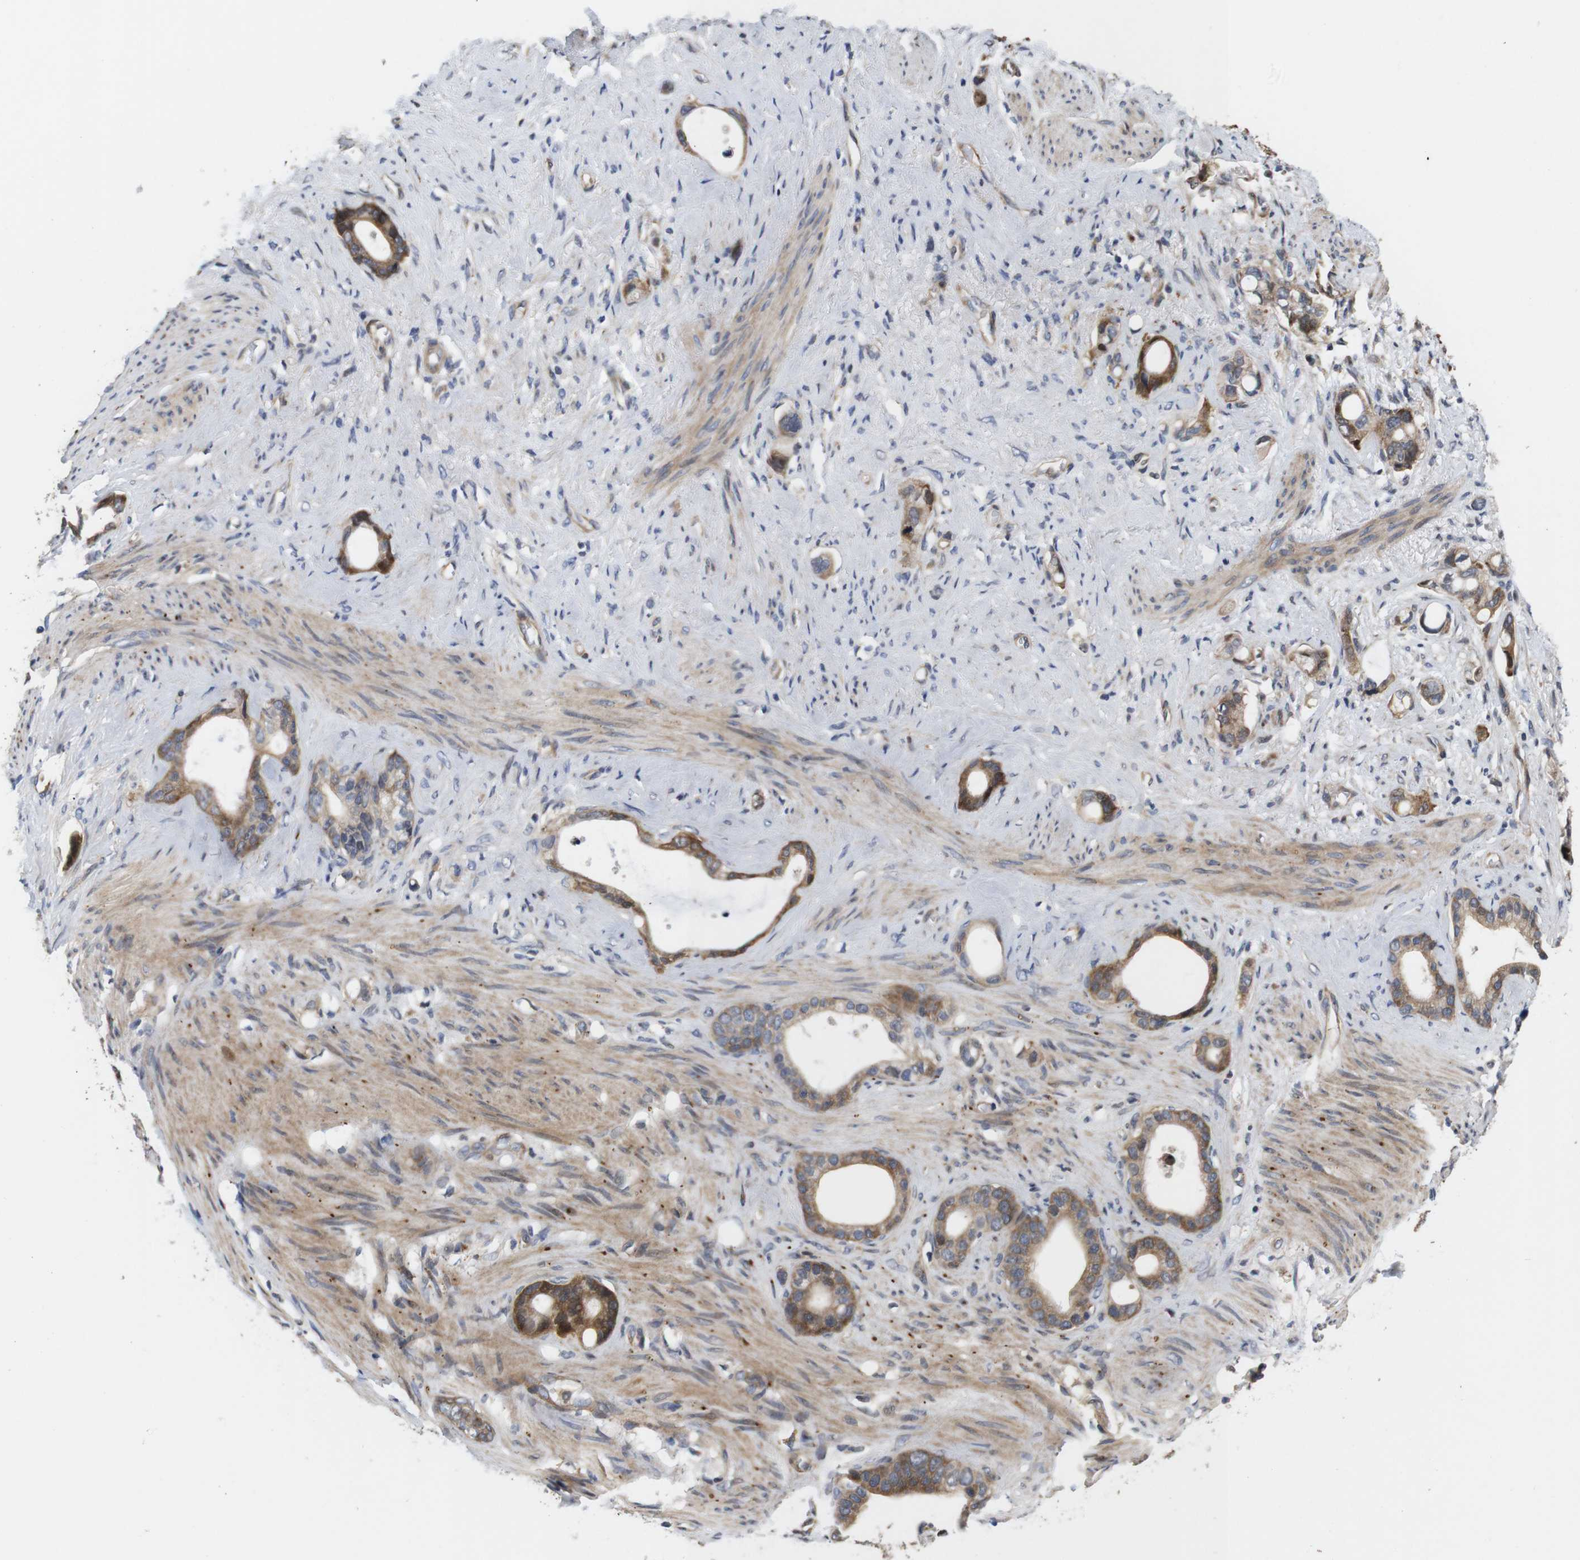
{"staining": {"intensity": "moderate", "quantity": ">75%", "location": "cytoplasmic/membranous"}, "tissue": "stomach cancer", "cell_type": "Tumor cells", "image_type": "cancer", "snomed": [{"axis": "morphology", "description": "Adenocarcinoma, NOS"}, {"axis": "topography", "description": "Stomach"}], "caption": "Adenocarcinoma (stomach) tissue reveals moderate cytoplasmic/membranous expression in about >75% of tumor cells, visualized by immunohistochemistry.", "gene": "SPRY3", "patient": {"sex": "female", "age": 75}}